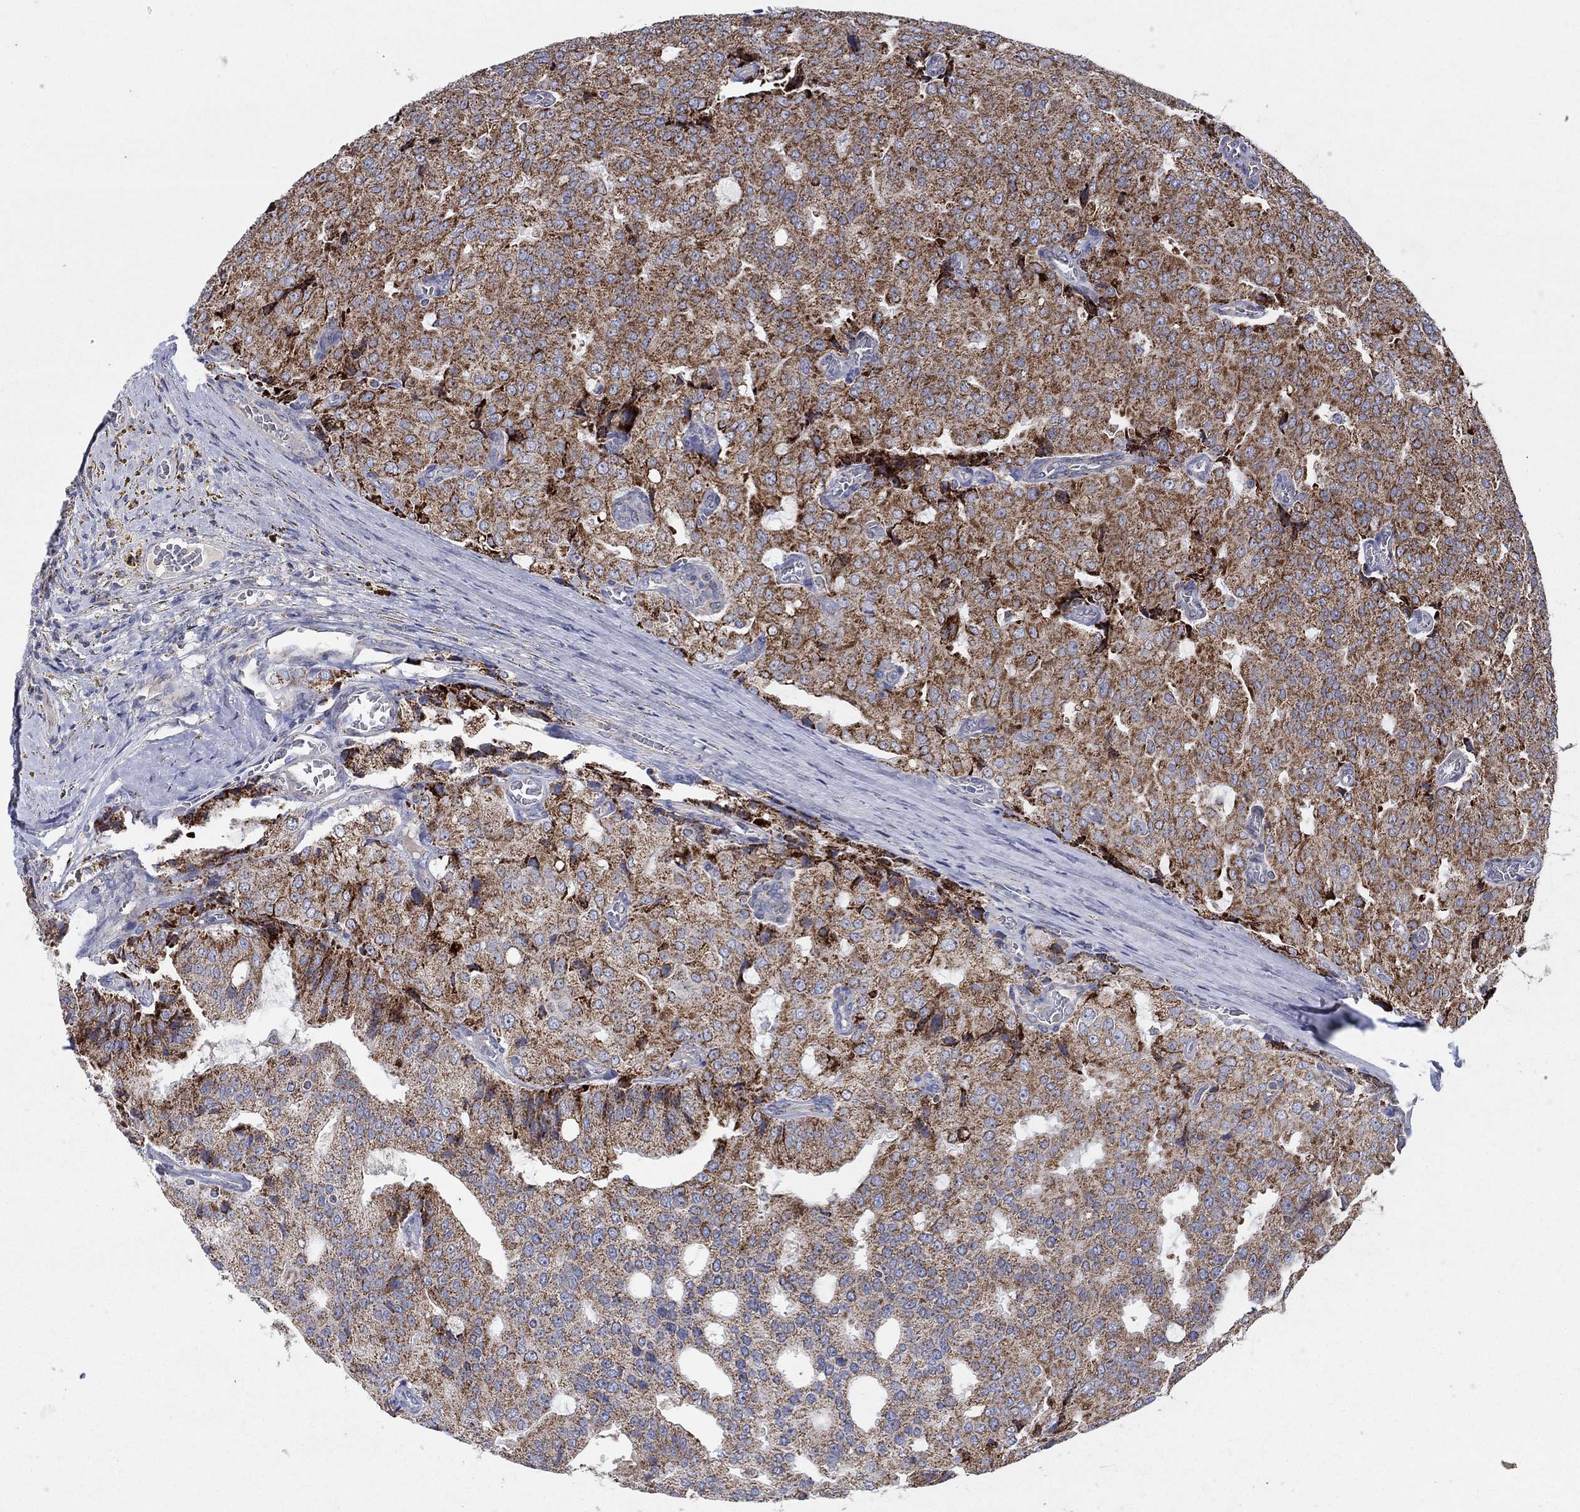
{"staining": {"intensity": "strong", "quantity": "25%-75%", "location": "cytoplasmic/membranous"}, "tissue": "prostate cancer", "cell_type": "Tumor cells", "image_type": "cancer", "snomed": [{"axis": "morphology", "description": "Adenocarcinoma, NOS"}, {"axis": "topography", "description": "Prostate and seminal vesicle, NOS"}, {"axis": "topography", "description": "Prostate"}], "caption": "IHC photomicrograph of neoplastic tissue: human adenocarcinoma (prostate) stained using immunohistochemistry exhibits high levels of strong protein expression localized specifically in the cytoplasmic/membranous of tumor cells, appearing as a cytoplasmic/membranous brown color.", "gene": "C9orf85", "patient": {"sex": "male", "age": 67}}